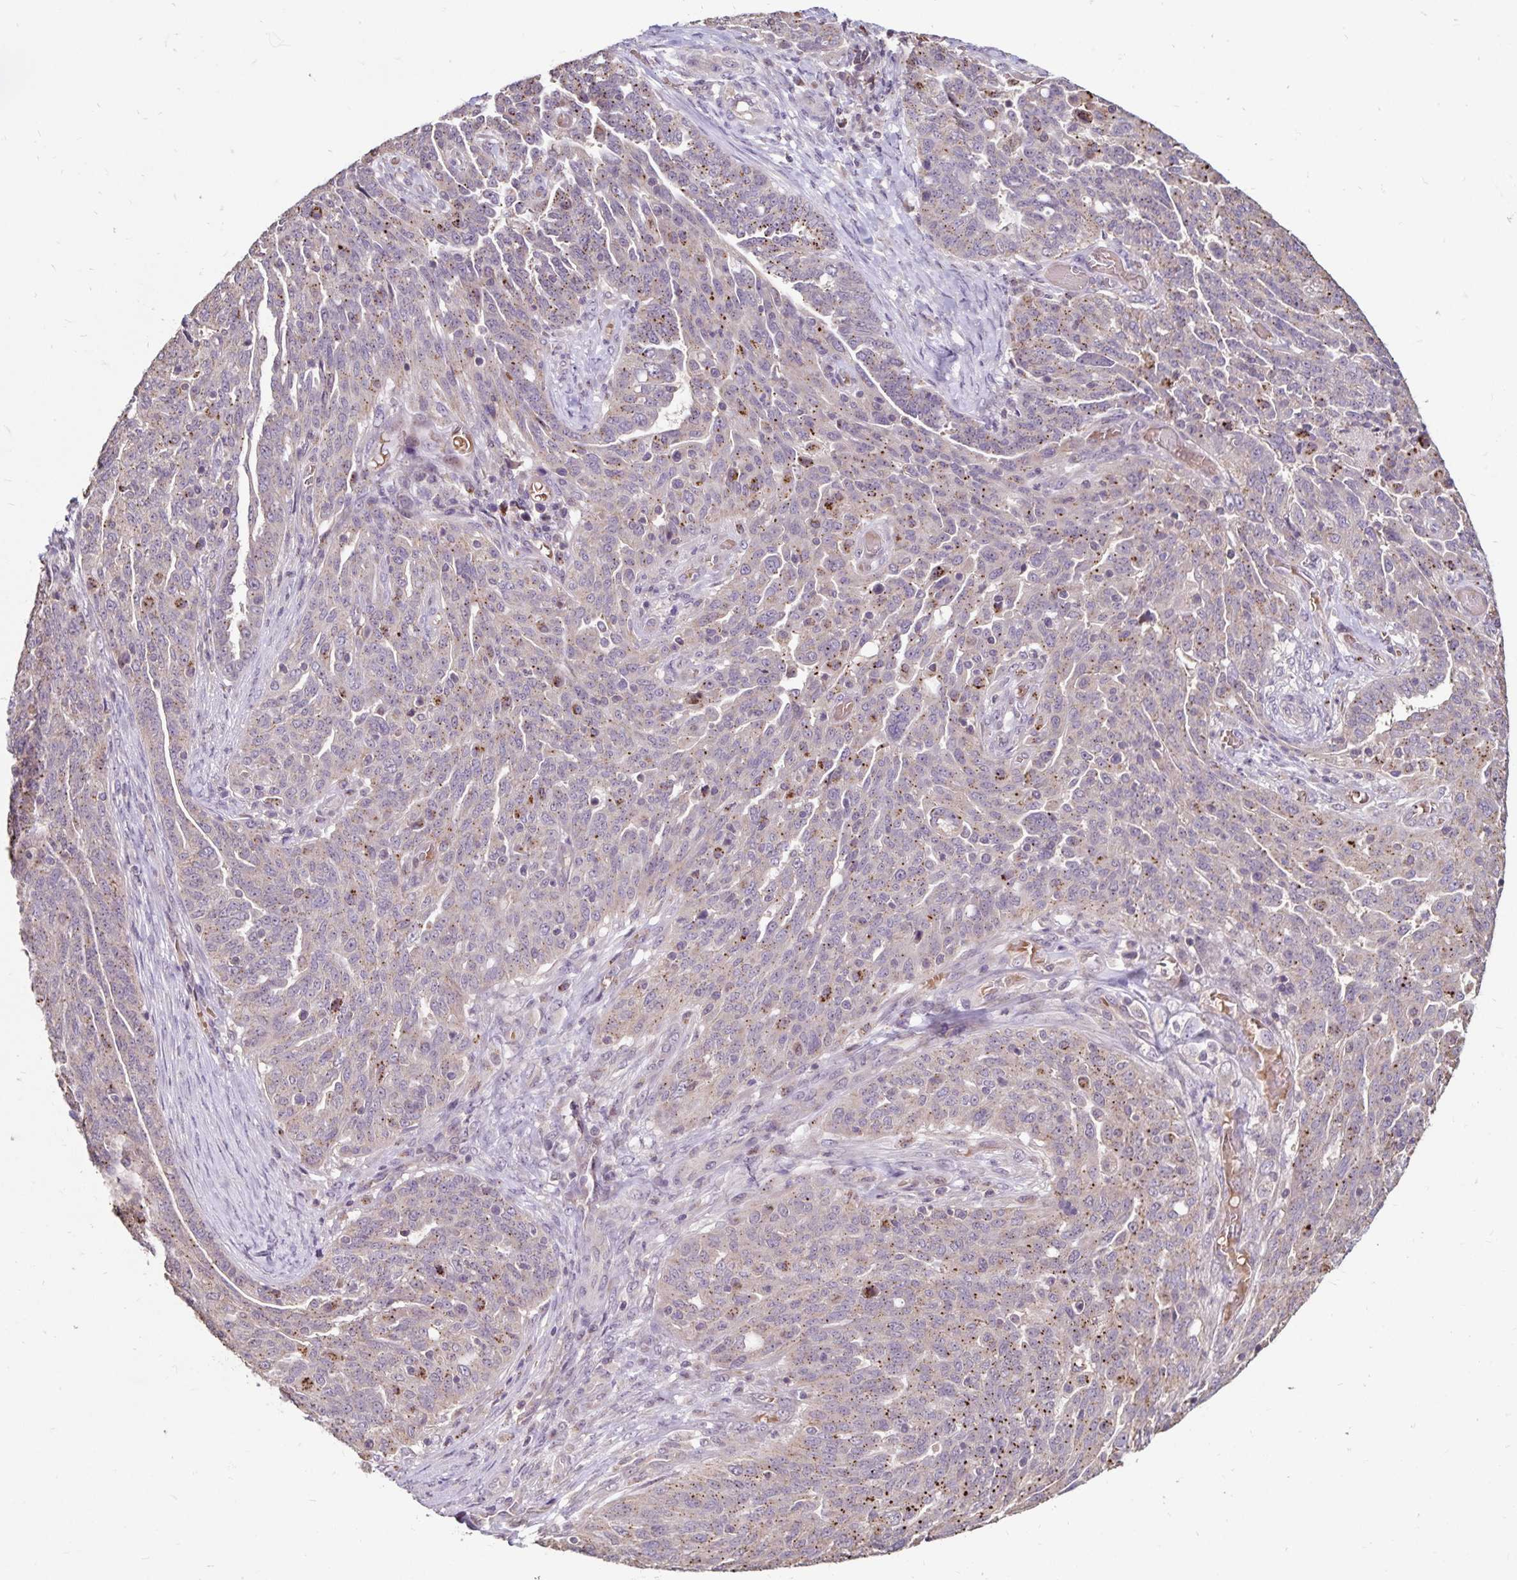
{"staining": {"intensity": "moderate", "quantity": "<25%", "location": "cytoplasmic/membranous"}, "tissue": "ovarian cancer", "cell_type": "Tumor cells", "image_type": "cancer", "snomed": [{"axis": "morphology", "description": "Cystadenocarcinoma, serous, NOS"}, {"axis": "topography", "description": "Ovary"}], "caption": "Immunohistochemistry (IHC) of ovarian serous cystadenocarcinoma demonstrates low levels of moderate cytoplasmic/membranous positivity in about <25% of tumor cells.", "gene": "EMC10", "patient": {"sex": "female", "age": 67}}